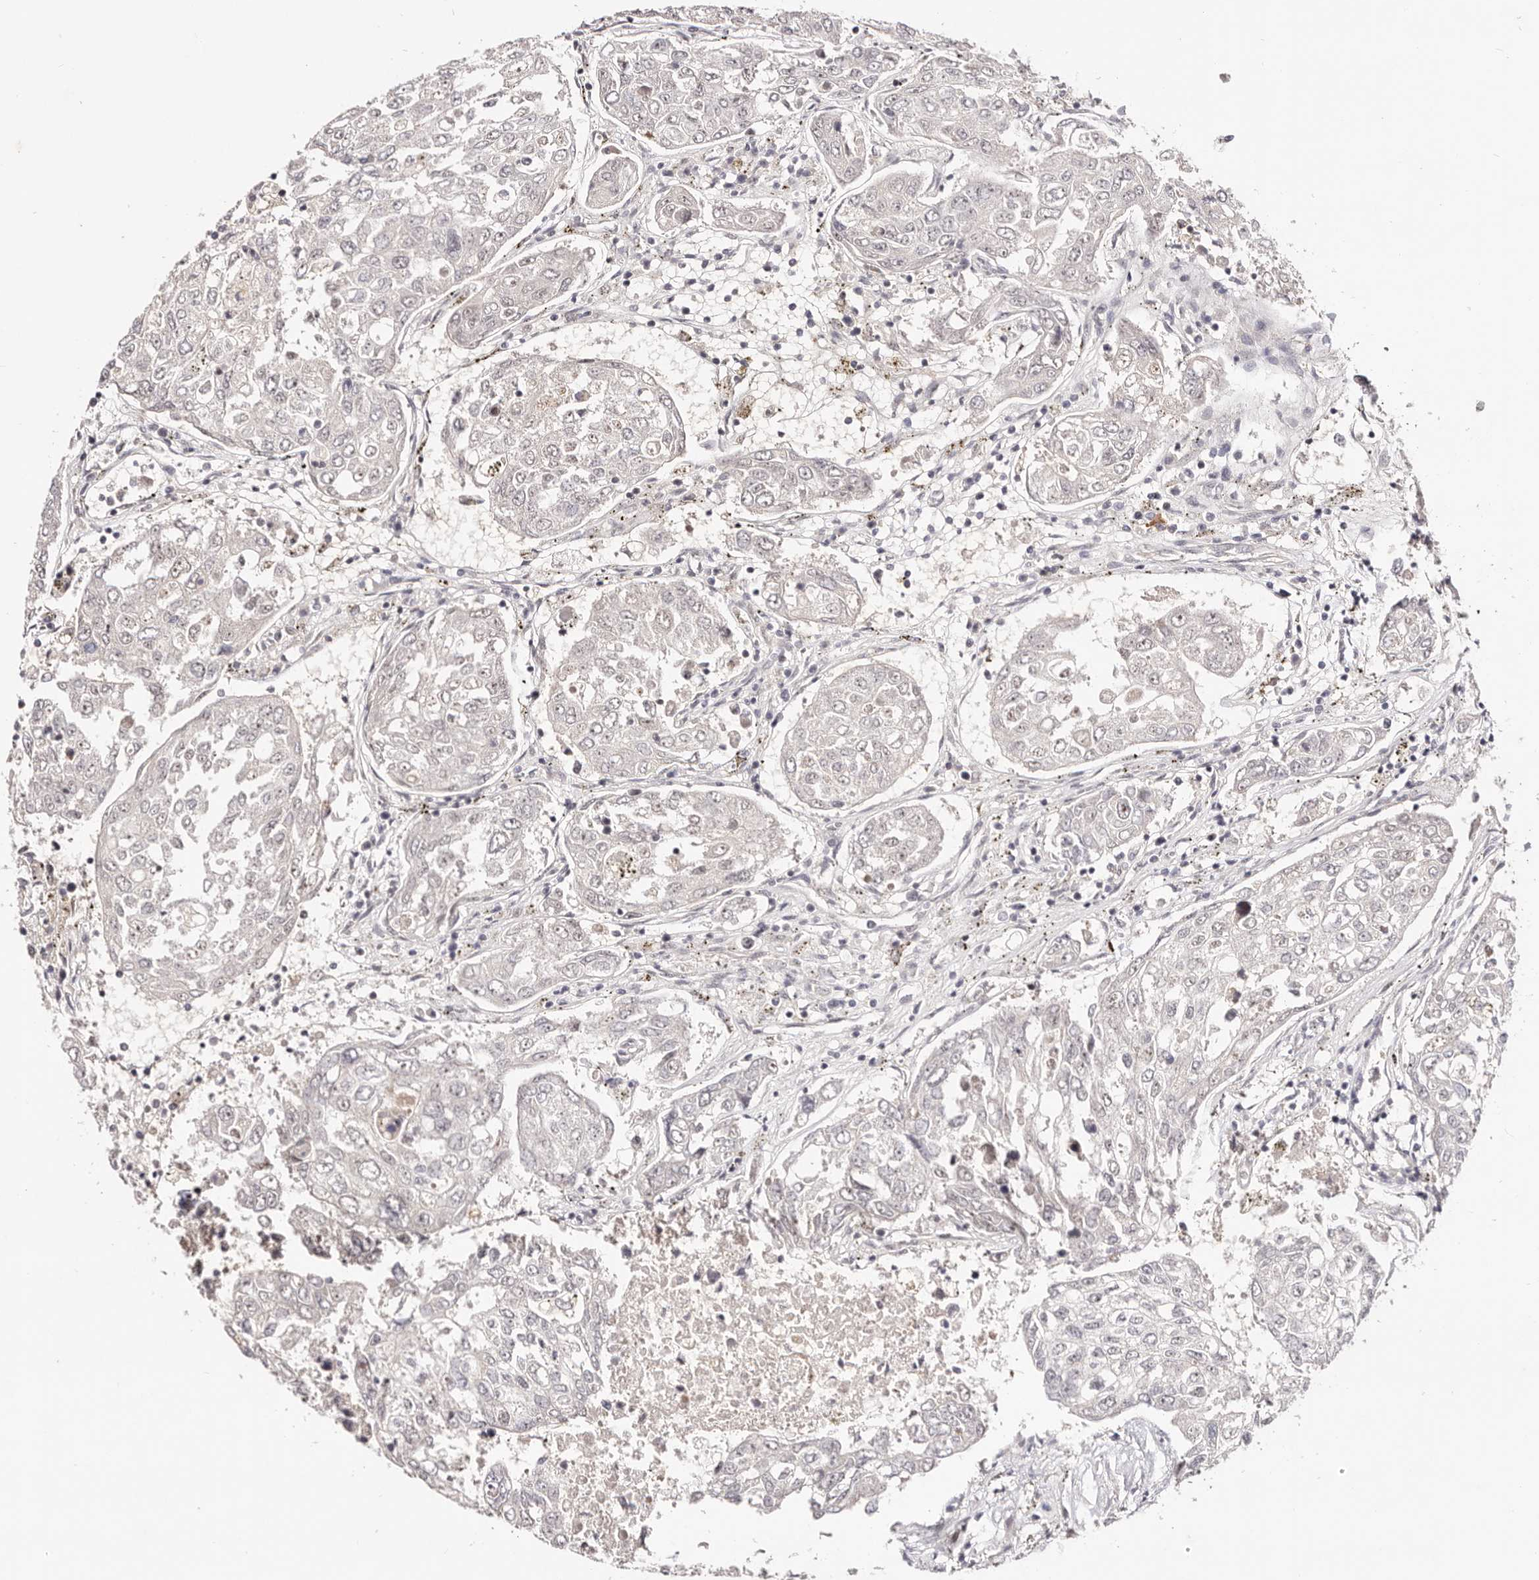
{"staining": {"intensity": "negative", "quantity": "none", "location": "none"}, "tissue": "urothelial cancer", "cell_type": "Tumor cells", "image_type": "cancer", "snomed": [{"axis": "morphology", "description": "Urothelial carcinoma, High grade"}, {"axis": "topography", "description": "Lymph node"}, {"axis": "topography", "description": "Urinary bladder"}], "caption": "IHC photomicrograph of human urothelial cancer stained for a protein (brown), which exhibits no staining in tumor cells.", "gene": "WRN", "patient": {"sex": "male", "age": 51}}